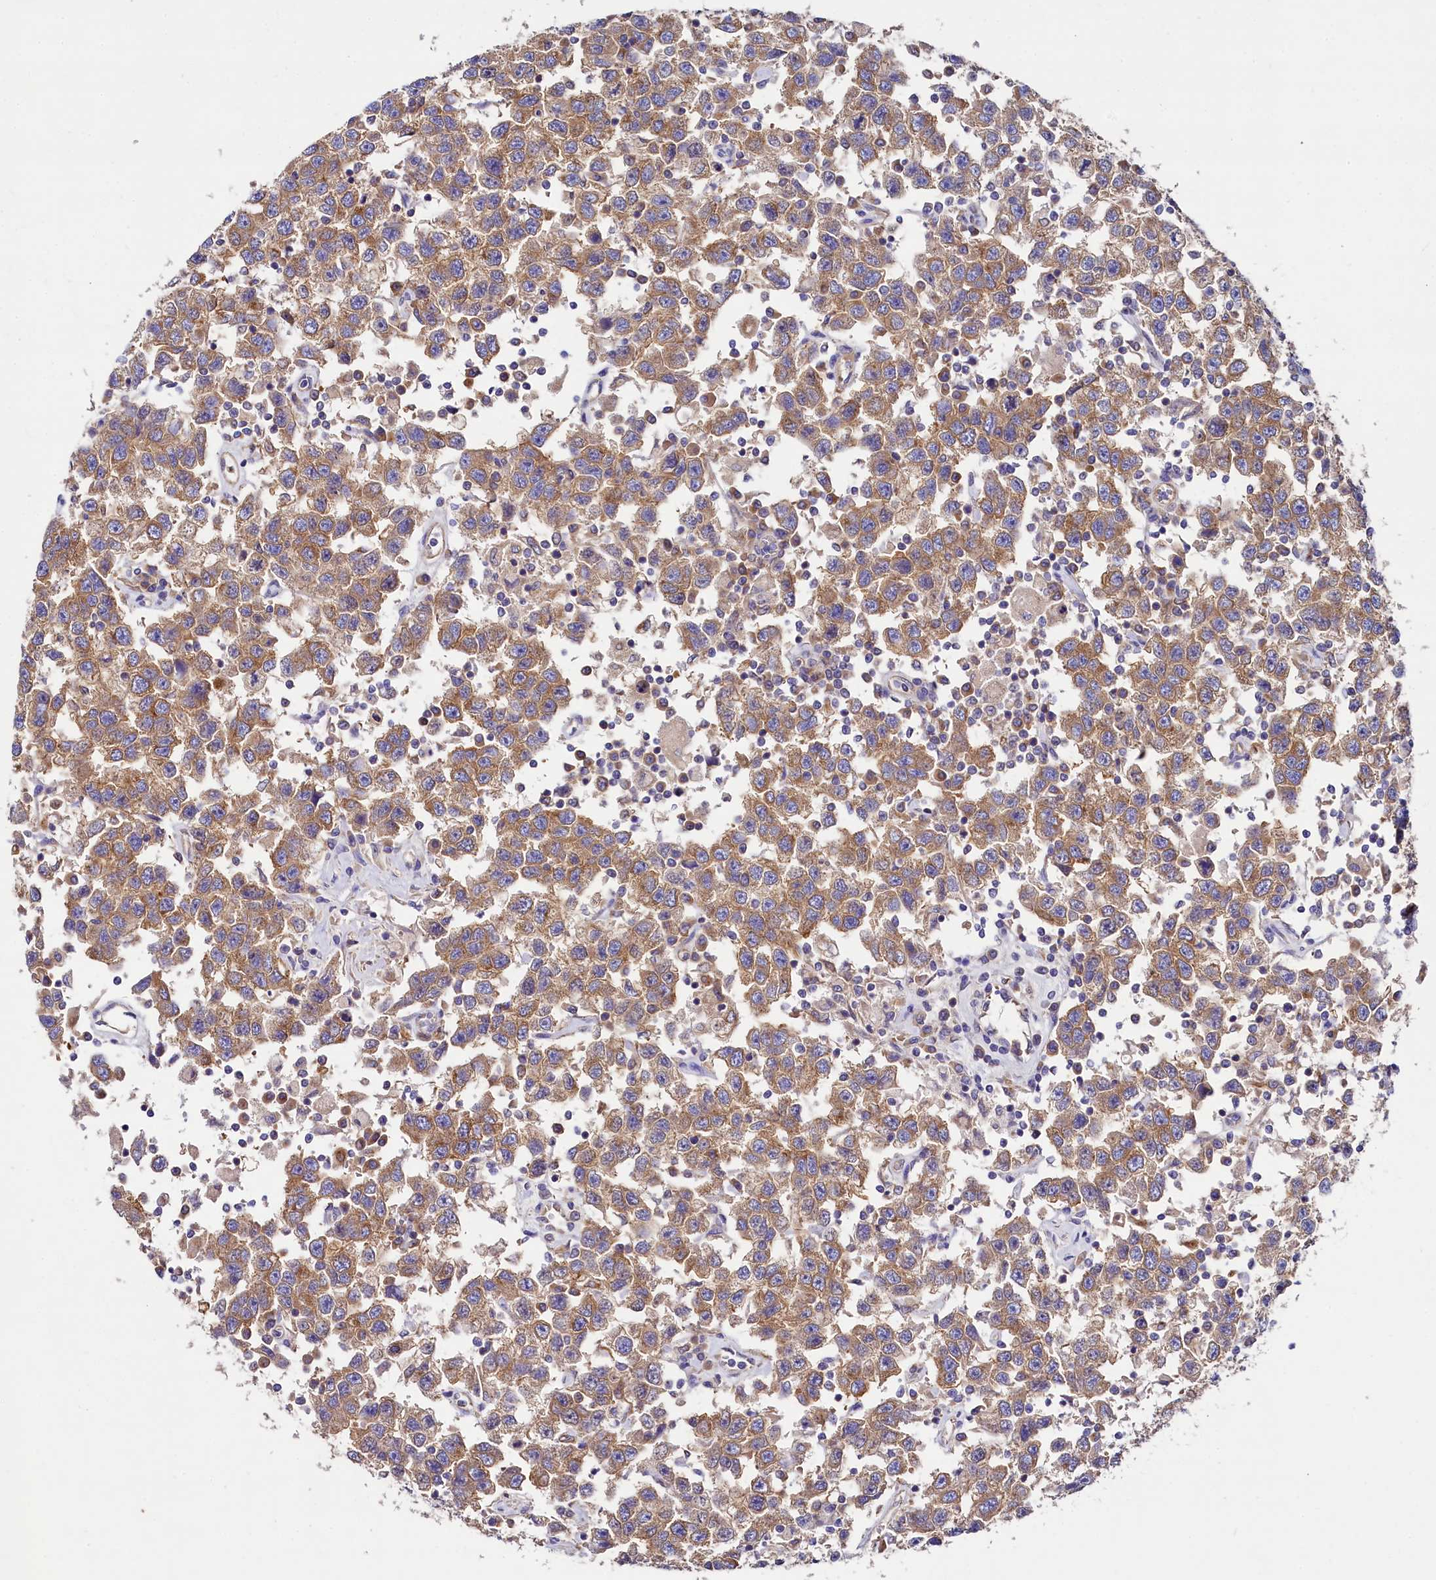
{"staining": {"intensity": "moderate", "quantity": ">75%", "location": "cytoplasmic/membranous"}, "tissue": "testis cancer", "cell_type": "Tumor cells", "image_type": "cancer", "snomed": [{"axis": "morphology", "description": "Seminoma, NOS"}, {"axis": "topography", "description": "Testis"}], "caption": "Tumor cells demonstrate moderate cytoplasmic/membranous positivity in approximately >75% of cells in seminoma (testis).", "gene": "QARS1", "patient": {"sex": "male", "age": 41}}